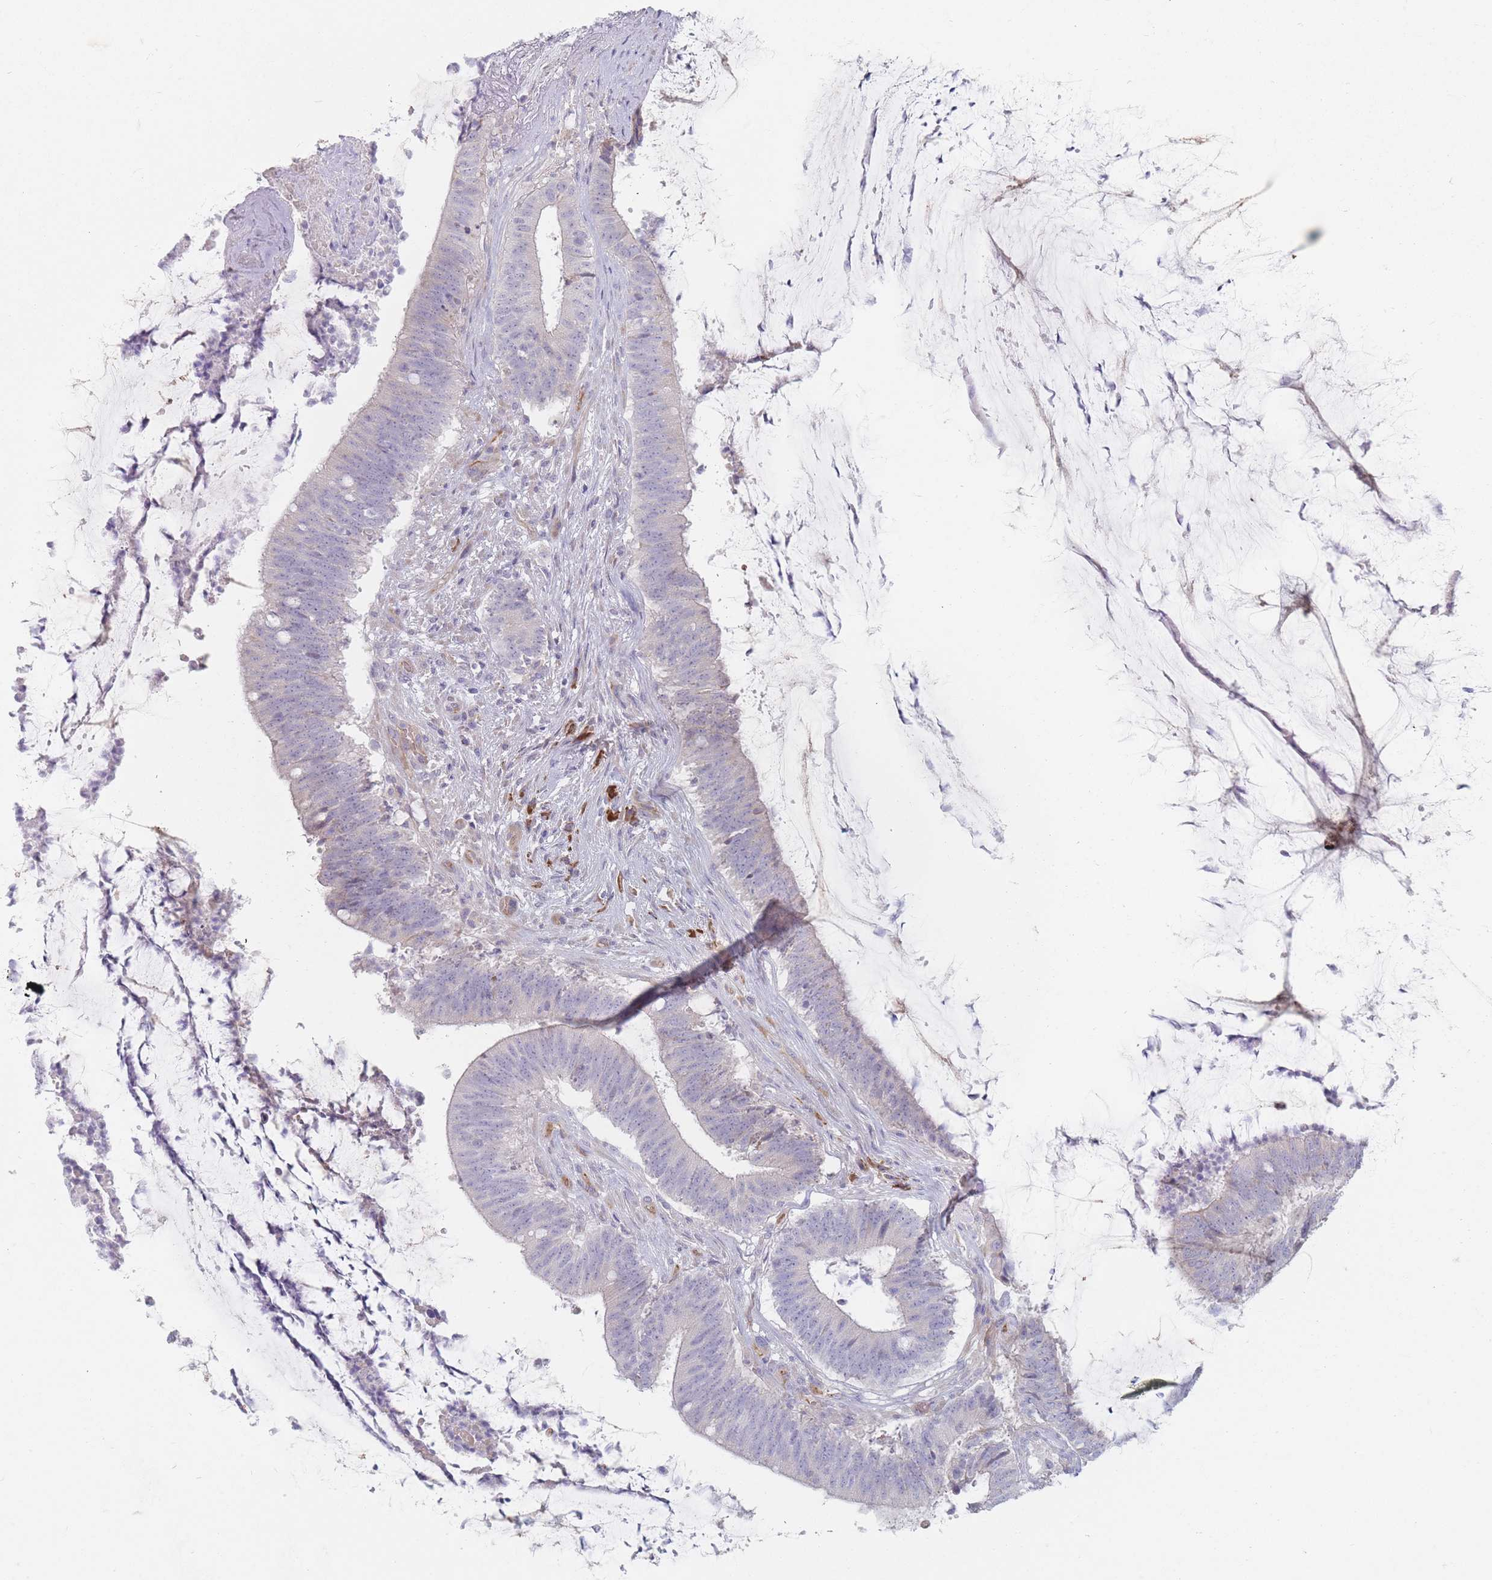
{"staining": {"intensity": "negative", "quantity": "none", "location": "none"}, "tissue": "colorectal cancer", "cell_type": "Tumor cells", "image_type": "cancer", "snomed": [{"axis": "morphology", "description": "Adenocarcinoma, NOS"}, {"axis": "topography", "description": "Colon"}], "caption": "Human colorectal cancer stained for a protein using immunohistochemistry (IHC) exhibits no expression in tumor cells.", "gene": "ERBIN", "patient": {"sex": "female", "age": 43}}